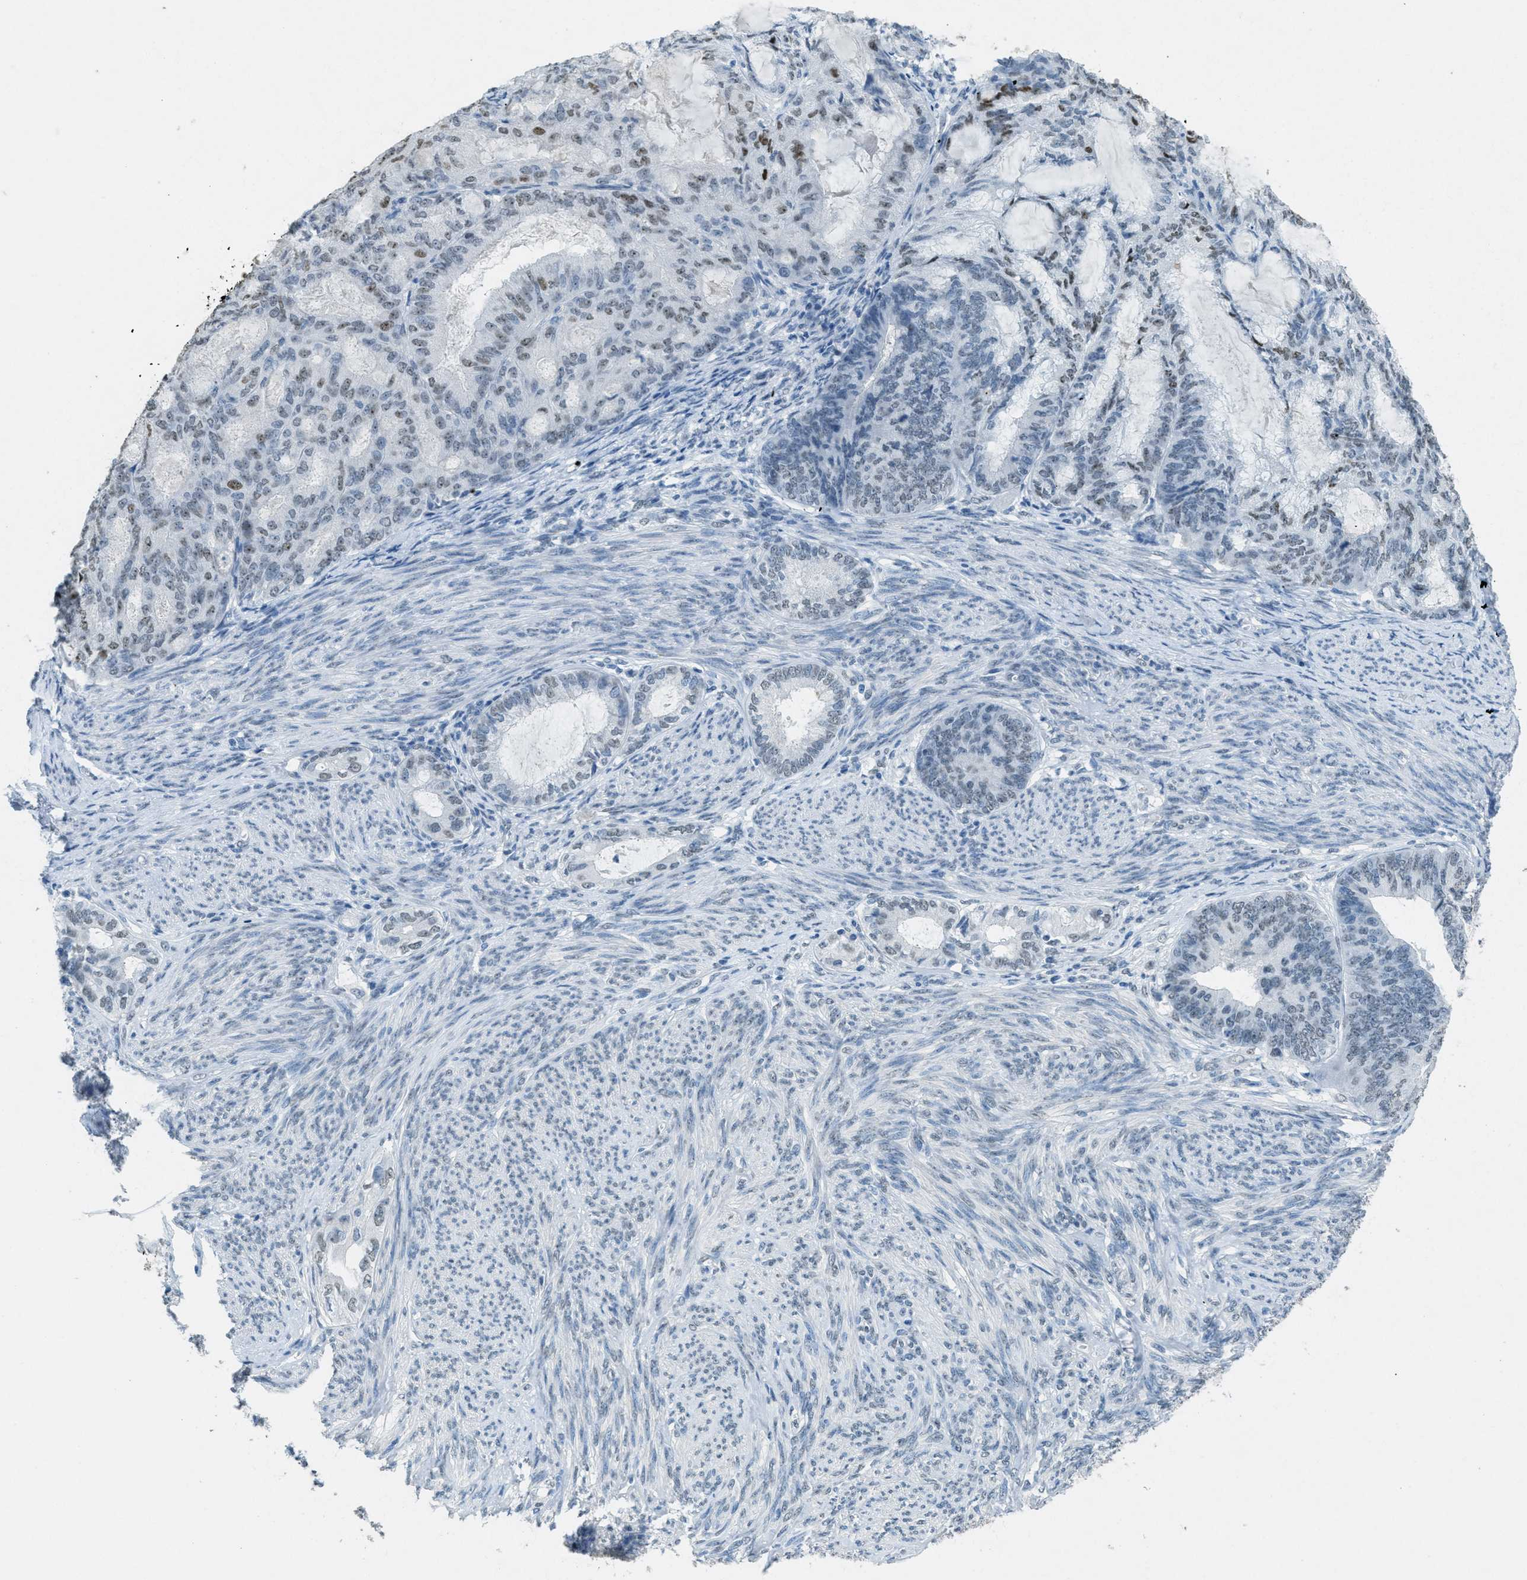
{"staining": {"intensity": "weak", "quantity": "<25%", "location": "nuclear"}, "tissue": "endometrial cancer", "cell_type": "Tumor cells", "image_type": "cancer", "snomed": [{"axis": "morphology", "description": "Adenocarcinoma, NOS"}, {"axis": "topography", "description": "Endometrium"}], "caption": "An image of human endometrial adenocarcinoma is negative for staining in tumor cells.", "gene": "TTC13", "patient": {"sex": "female", "age": 86}}